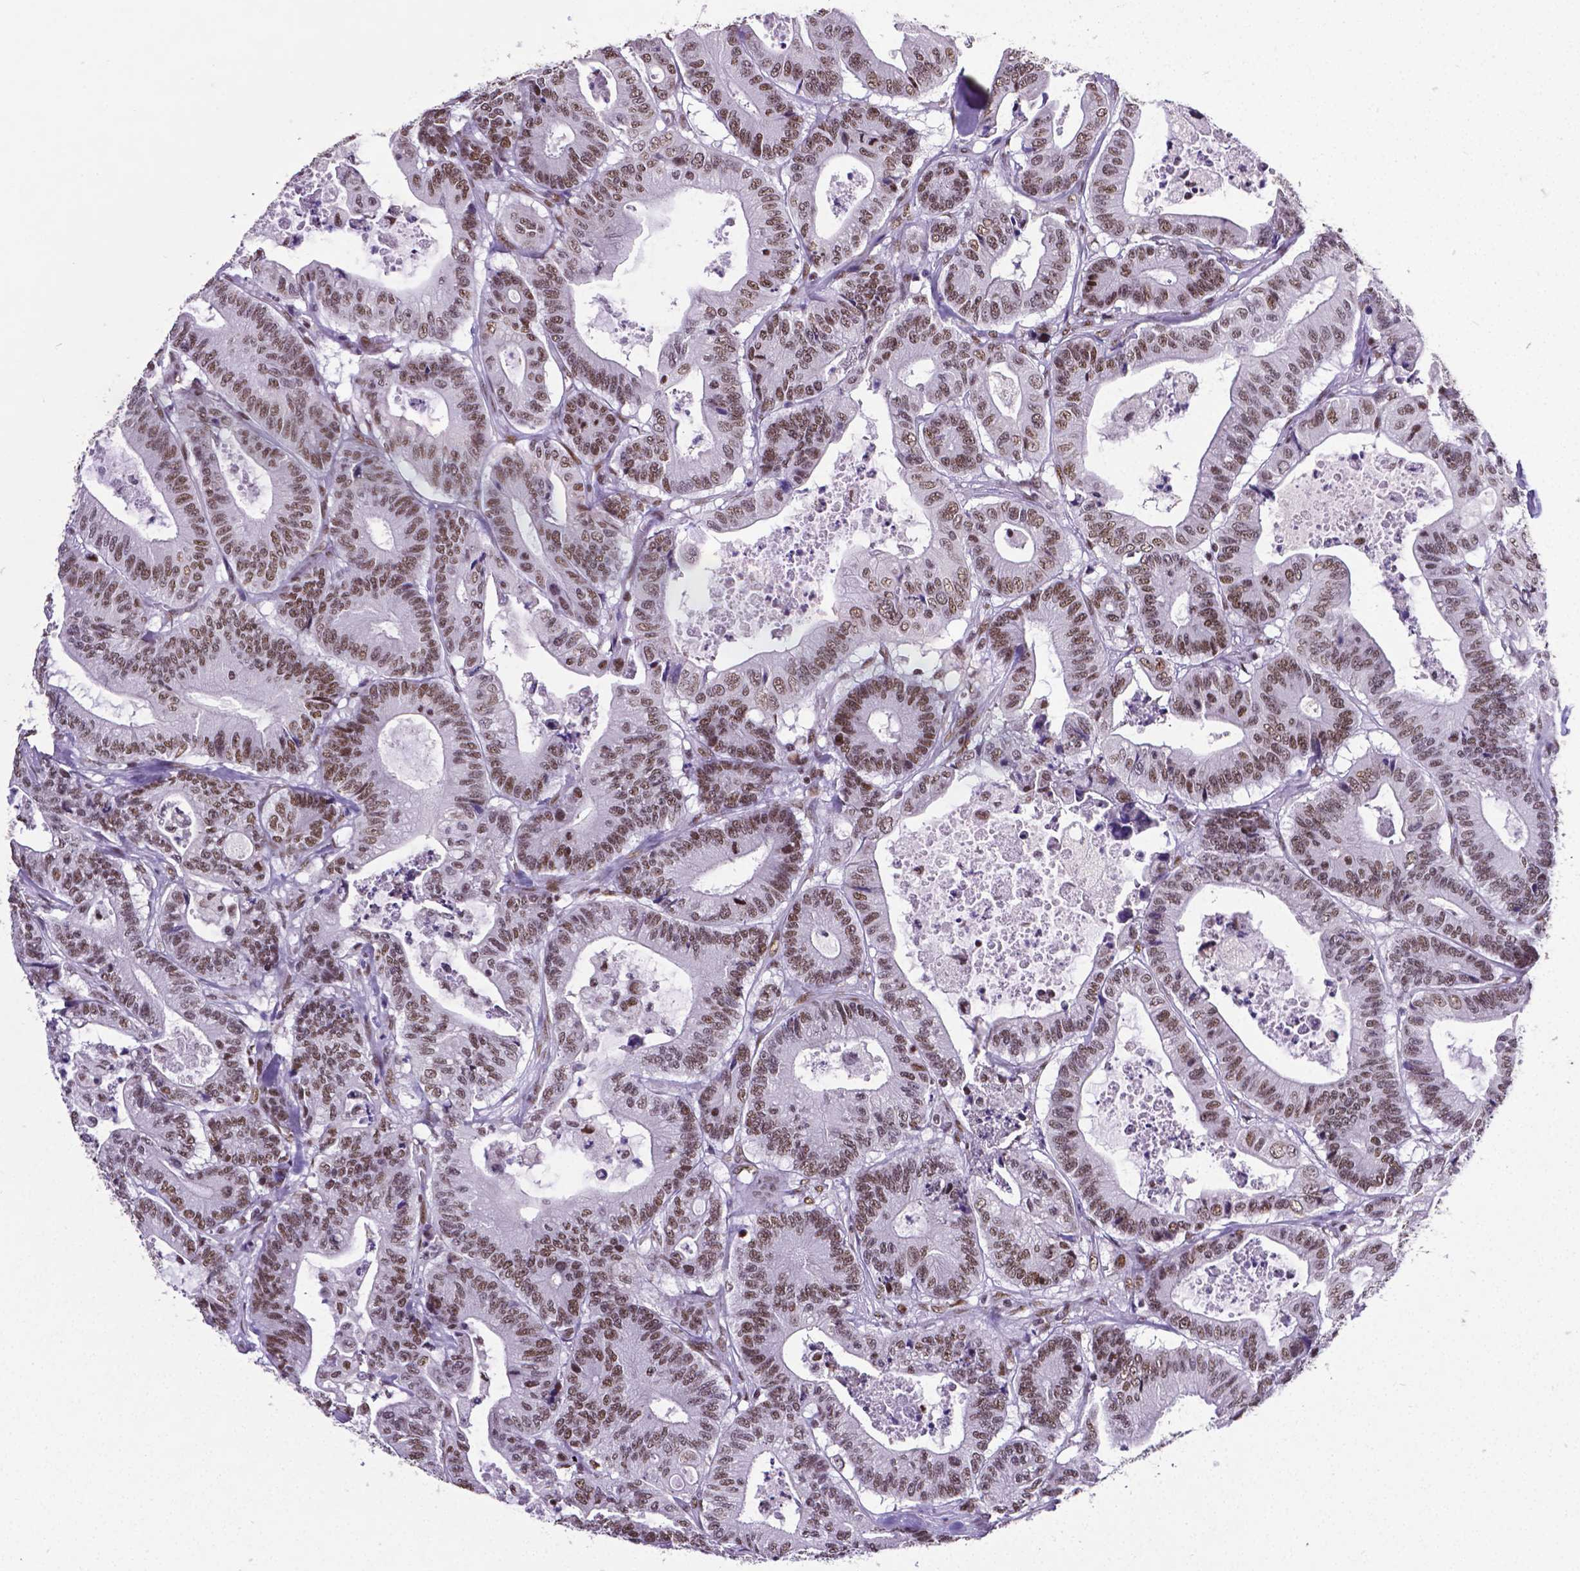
{"staining": {"intensity": "moderate", "quantity": ">75%", "location": "nuclear"}, "tissue": "colorectal cancer", "cell_type": "Tumor cells", "image_type": "cancer", "snomed": [{"axis": "morphology", "description": "Adenocarcinoma, NOS"}, {"axis": "topography", "description": "Colon"}], "caption": "Adenocarcinoma (colorectal) stained with a protein marker displays moderate staining in tumor cells.", "gene": "REST", "patient": {"sex": "female", "age": 84}}